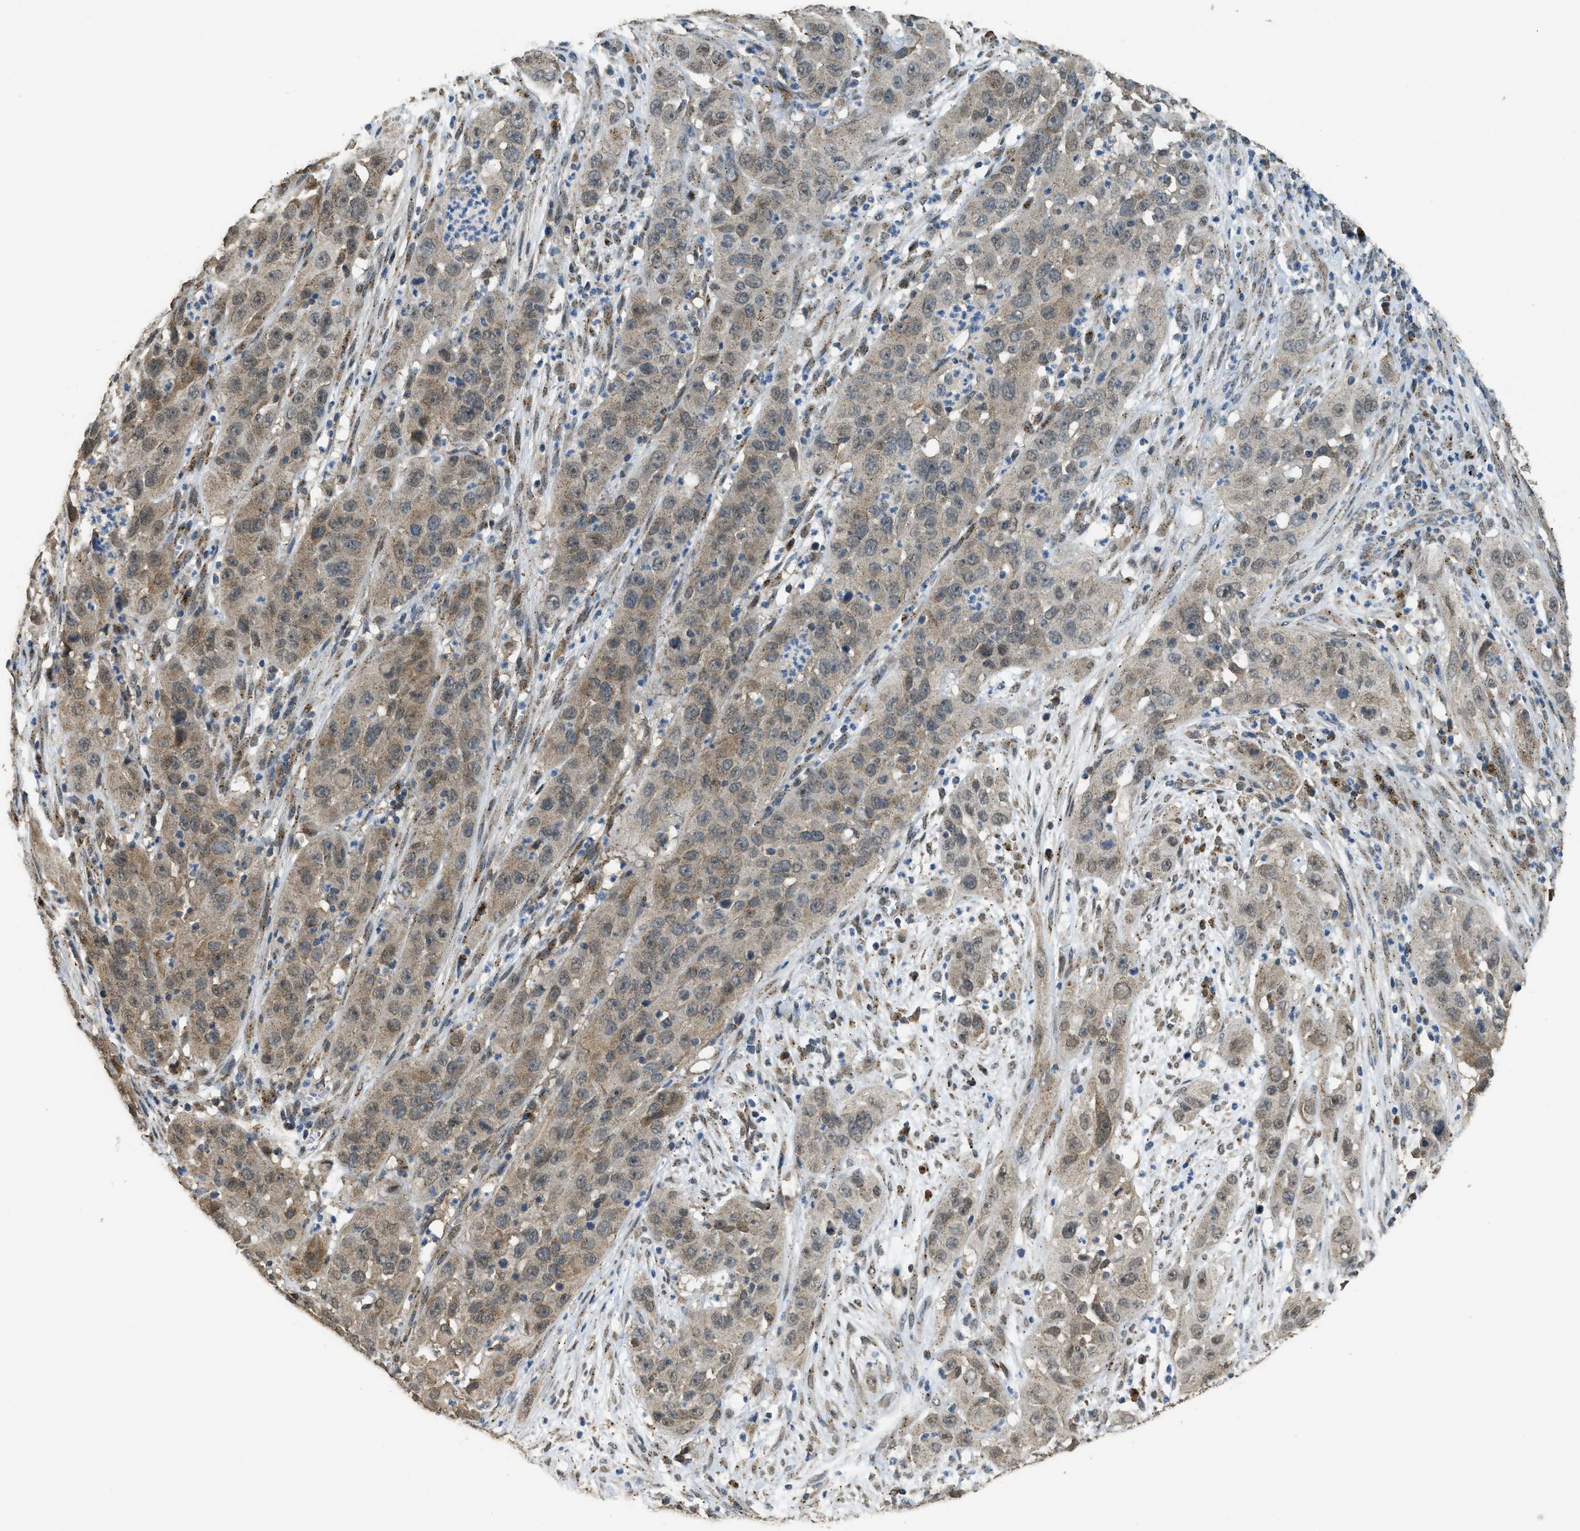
{"staining": {"intensity": "moderate", "quantity": ">75%", "location": "cytoplasmic/membranous"}, "tissue": "cervical cancer", "cell_type": "Tumor cells", "image_type": "cancer", "snomed": [{"axis": "morphology", "description": "Squamous cell carcinoma, NOS"}, {"axis": "topography", "description": "Cervix"}], "caption": "Cervical squamous cell carcinoma stained for a protein (brown) displays moderate cytoplasmic/membranous positive expression in about >75% of tumor cells.", "gene": "IPO7", "patient": {"sex": "female", "age": 32}}